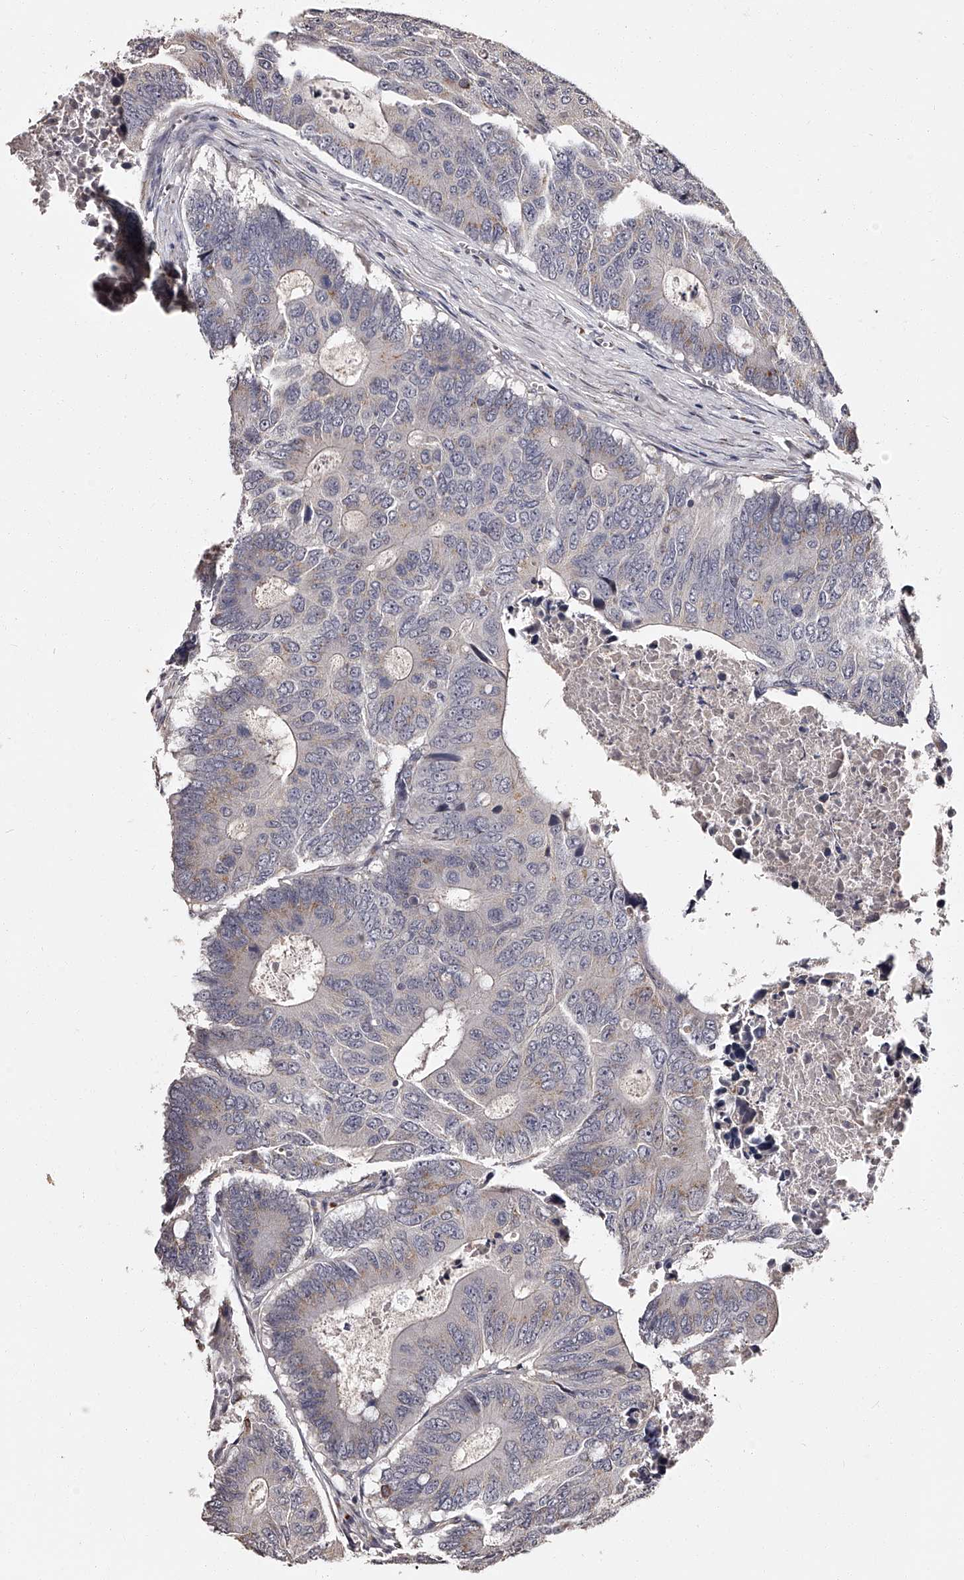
{"staining": {"intensity": "weak", "quantity": "<25%", "location": "cytoplasmic/membranous"}, "tissue": "colorectal cancer", "cell_type": "Tumor cells", "image_type": "cancer", "snomed": [{"axis": "morphology", "description": "Adenocarcinoma, NOS"}, {"axis": "topography", "description": "Colon"}], "caption": "This image is of colorectal adenocarcinoma stained with immunohistochemistry (IHC) to label a protein in brown with the nuclei are counter-stained blue. There is no positivity in tumor cells.", "gene": "RSC1A1", "patient": {"sex": "male", "age": 87}}